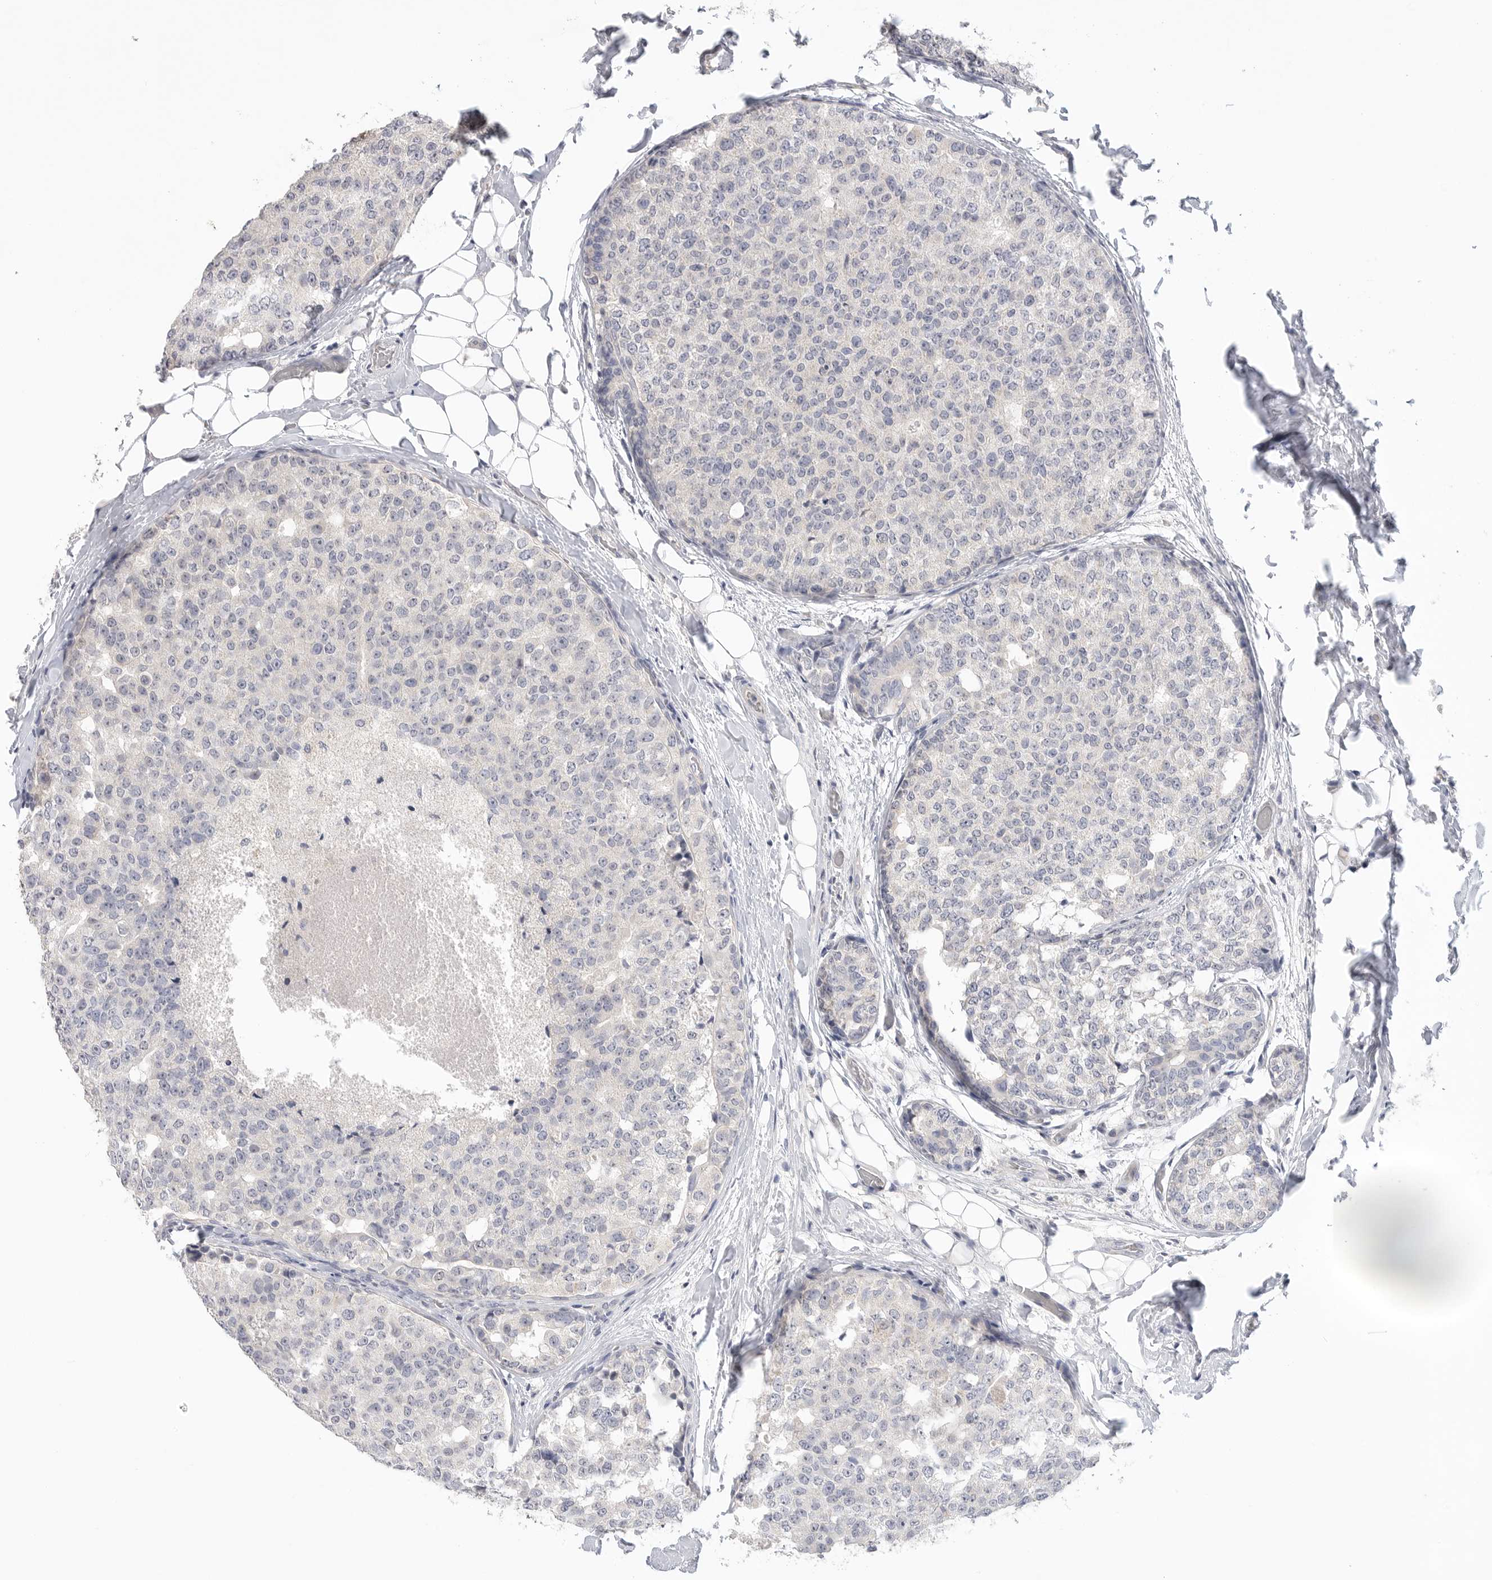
{"staining": {"intensity": "negative", "quantity": "none", "location": "none"}, "tissue": "breast cancer", "cell_type": "Tumor cells", "image_type": "cancer", "snomed": [{"axis": "morphology", "description": "Normal tissue, NOS"}, {"axis": "morphology", "description": "Duct carcinoma"}, {"axis": "topography", "description": "Breast"}], "caption": "Immunohistochemistry of human breast infiltrating ductal carcinoma exhibits no expression in tumor cells.", "gene": "FBN2", "patient": {"sex": "female", "age": 43}}